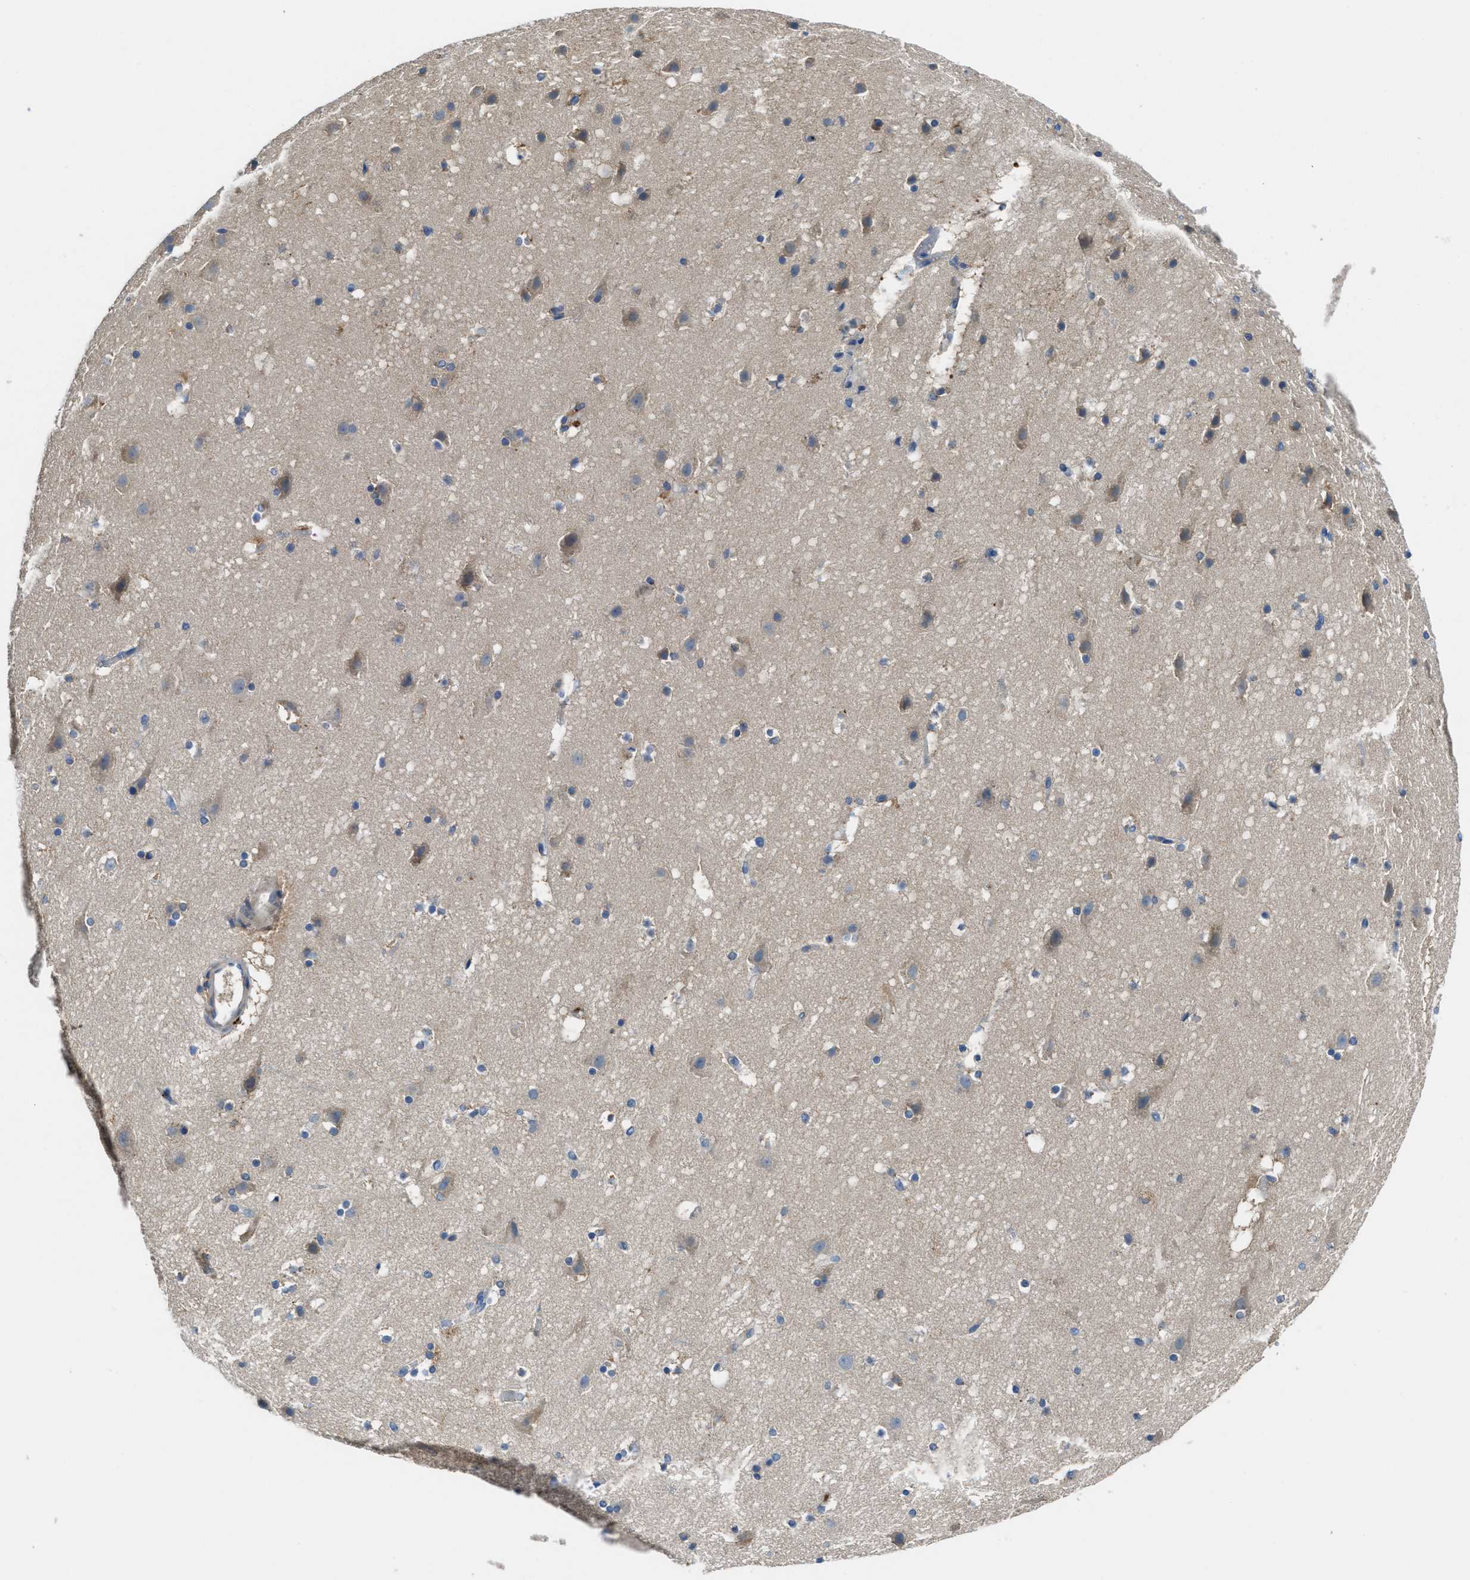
{"staining": {"intensity": "negative", "quantity": "none", "location": "none"}, "tissue": "cerebral cortex", "cell_type": "Endothelial cells", "image_type": "normal", "snomed": [{"axis": "morphology", "description": "Normal tissue, NOS"}, {"axis": "topography", "description": "Cerebral cortex"}], "caption": "A micrograph of human cerebral cortex is negative for staining in endothelial cells. (Stains: DAB (3,3'-diaminobenzidine) IHC with hematoxylin counter stain, Microscopy: brightfield microscopy at high magnification).", "gene": "MAP3K20", "patient": {"sex": "male", "age": 45}}